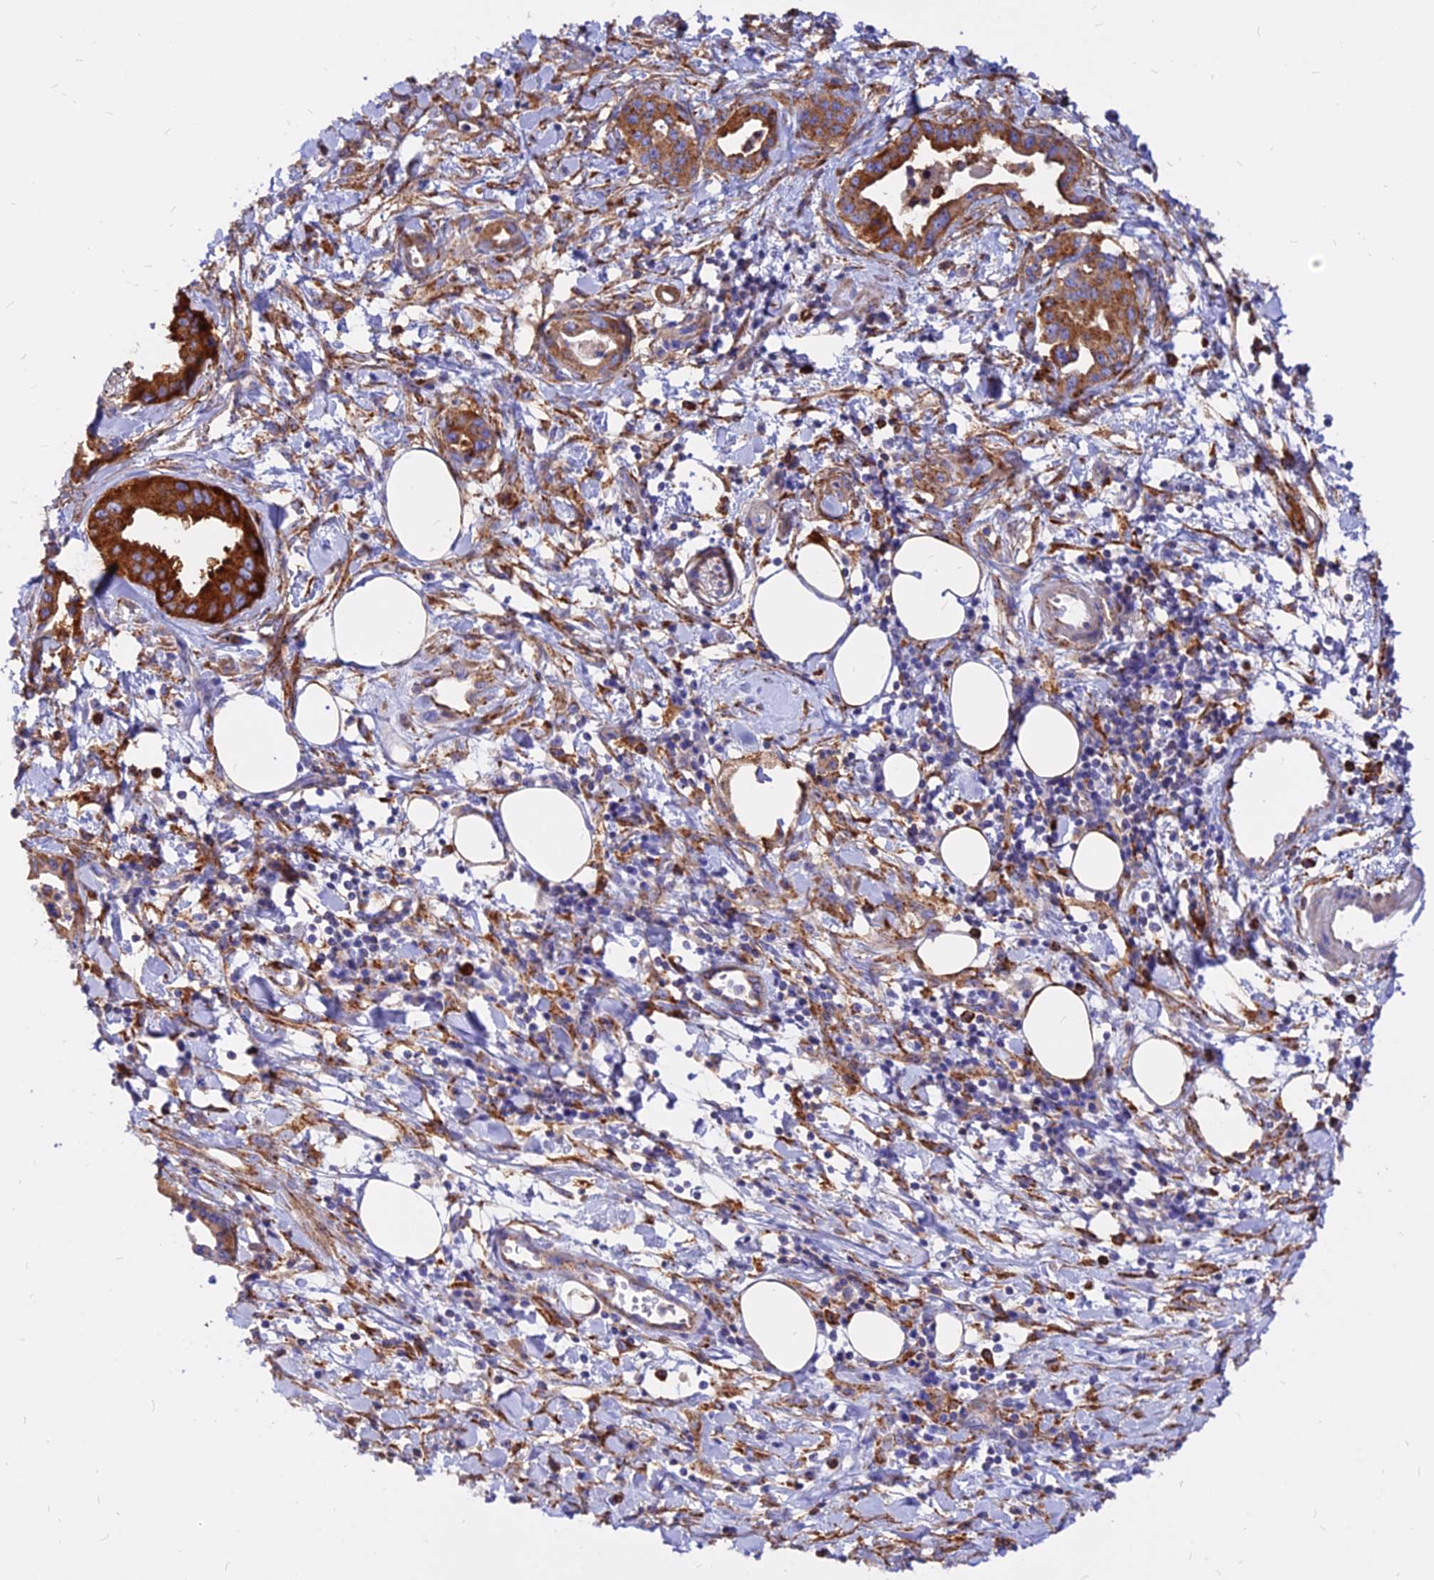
{"staining": {"intensity": "strong", "quantity": ">75%", "location": "cytoplasmic/membranous"}, "tissue": "pancreatic cancer", "cell_type": "Tumor cells", "image_type": "cancer", "snomed": [{"axis": "morphology", "description": "Adenocarcinoma, NOS"}, {"axis": "topography", "description": "Pancreas"}], "caption": "Approximately >75% of tumor cells in pancreatic cancer exhibit strong cytoplasmic/membranous protein positivity as visualized by brown immunohistochemical staining.", "gene": "AGTRAP", "patient": {"sex": "female", "age": 77}}